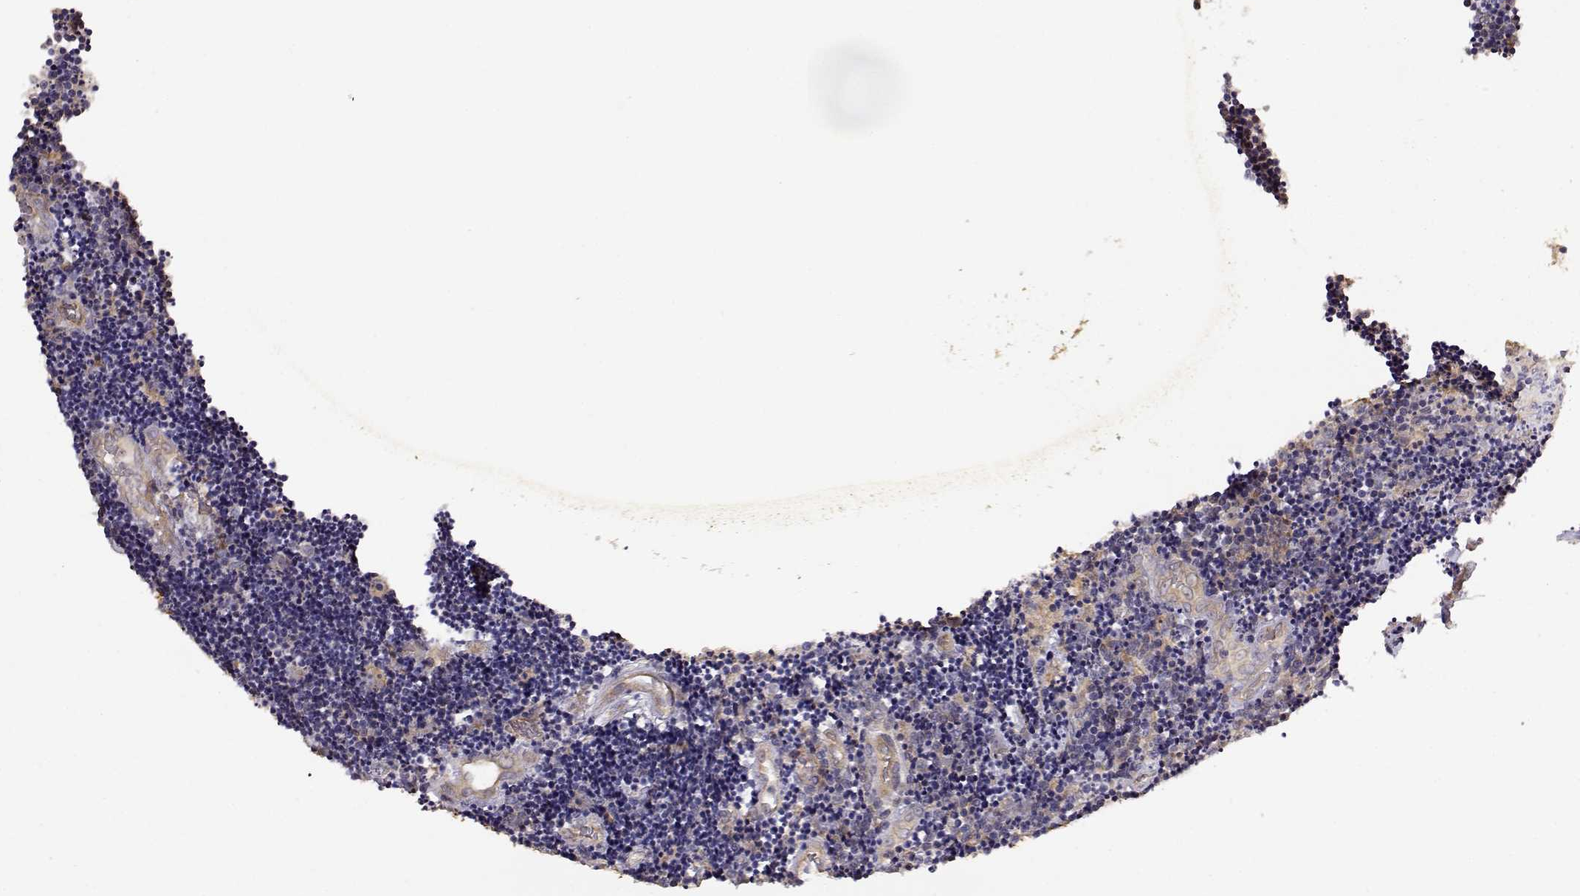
{"staining": {"intensity": "weak", "quantity": "<25%", "location": "cytoplasmic/membranous"}, "tissue": "lymphoma", "cell_type": "Tumor cells", "image_type": "cancer", "snomed": [{"axis": "morphology", "description": "Malignant lymphoma, non-Hodgkin's type, Low grade"}, {"axis": "topography", "description": "Brain"}], "caption": "The IHC histopathology image has no significant expression in tumor cells of lymphoma tissue.", "gene": "CRIM1", "patient": {"sex": "female", "age": 66}}